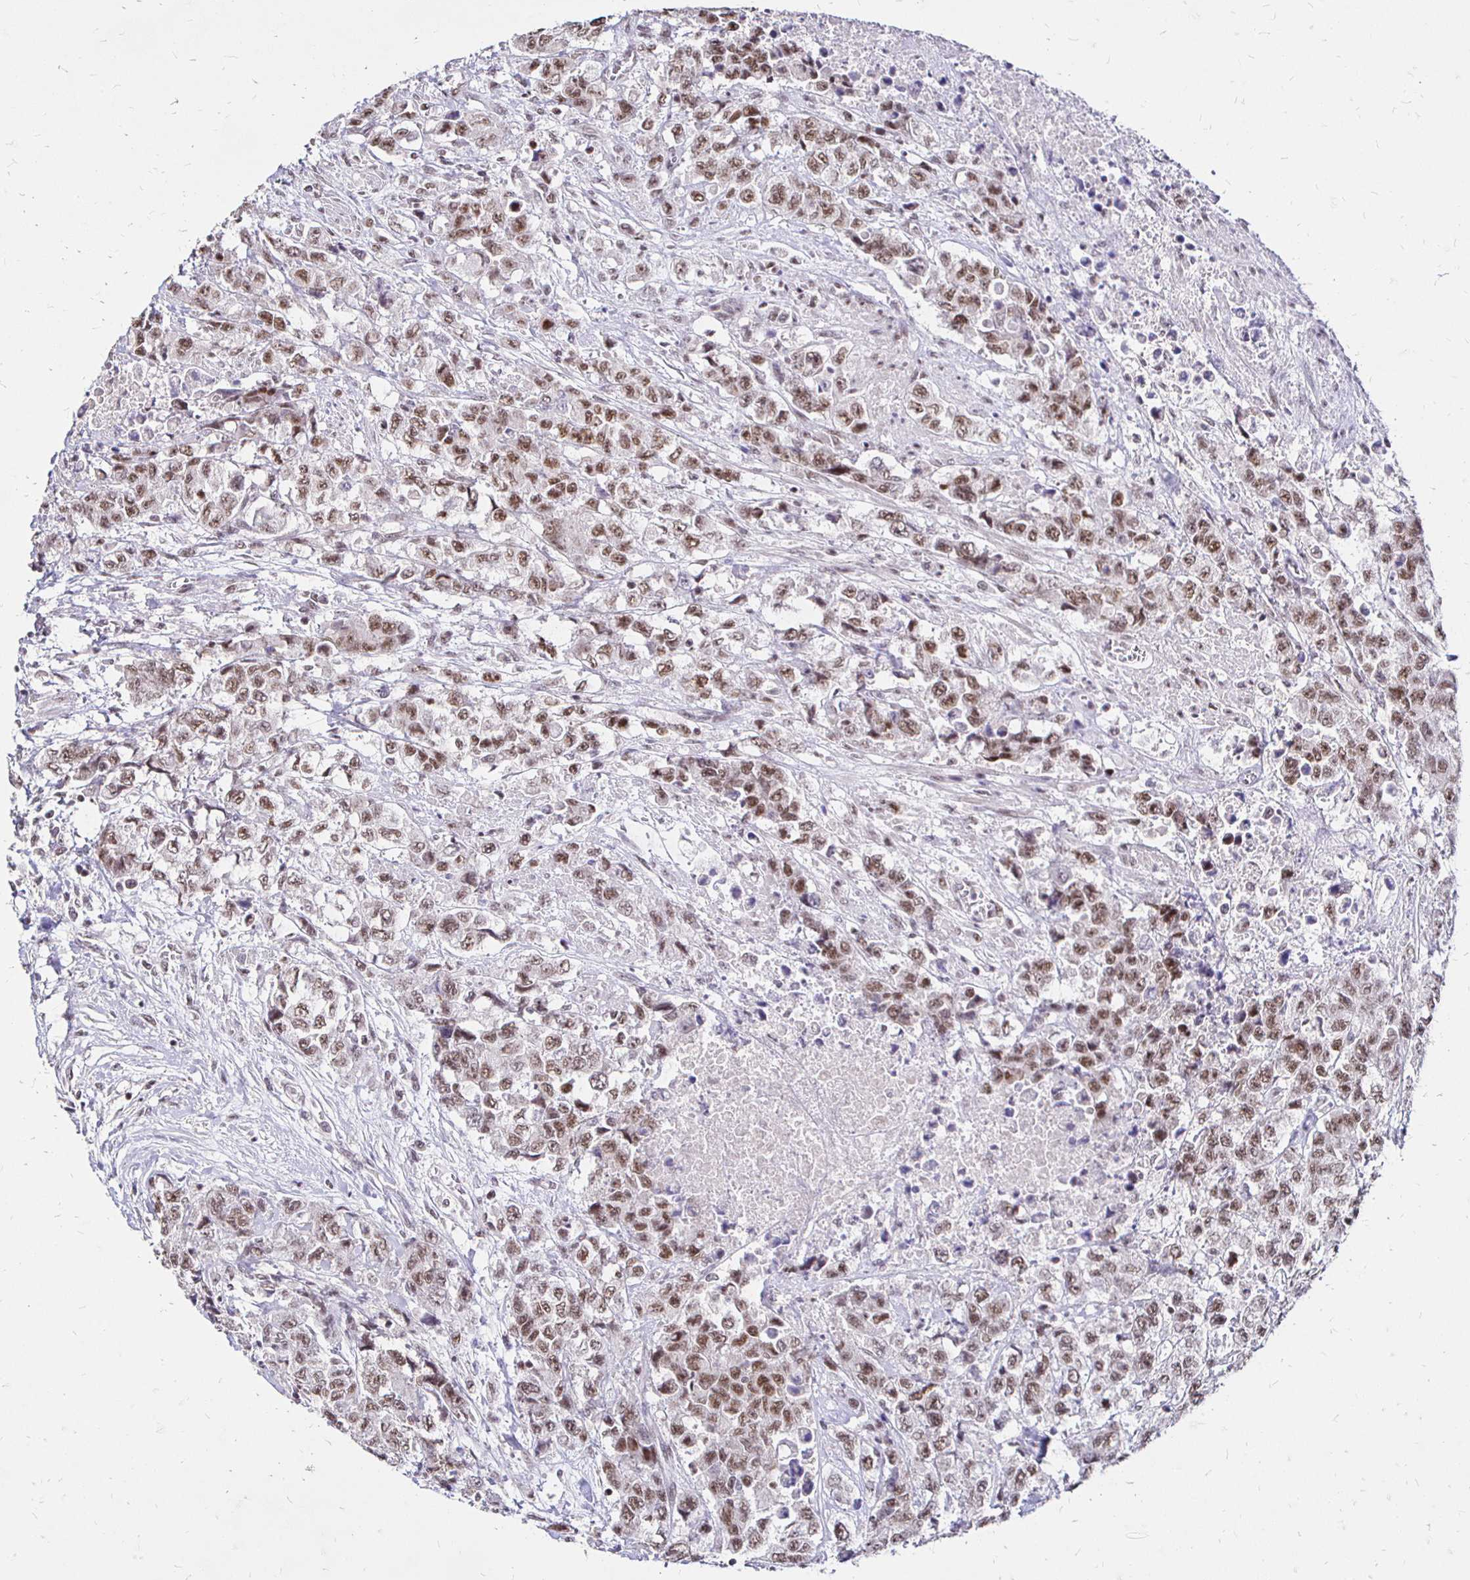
{"staining": {"intensity": "moderate", "quantity": ">75%", "location": "nuclear"}, "tissue": "urothelial cancer", "cell_type": "Tumor cells", "image_type": "cancer", "snomed": [{"axis": "morphology", "description": "Urothelial carcinoma, High grade"}, {"axis": "topography", "description": "Urinary bladder"}], "caption": "Immunohistochemical staining of urothelial cancer displays medium levels of moderate nuclear positivity in approximately >75% of tumor cells. (DAB (3,3'-diaminobenzidine) IHC with brightfield microscopy, high magnification).", "gene": "SIN3A", "patient": {"sex": "female", "age": 78}}